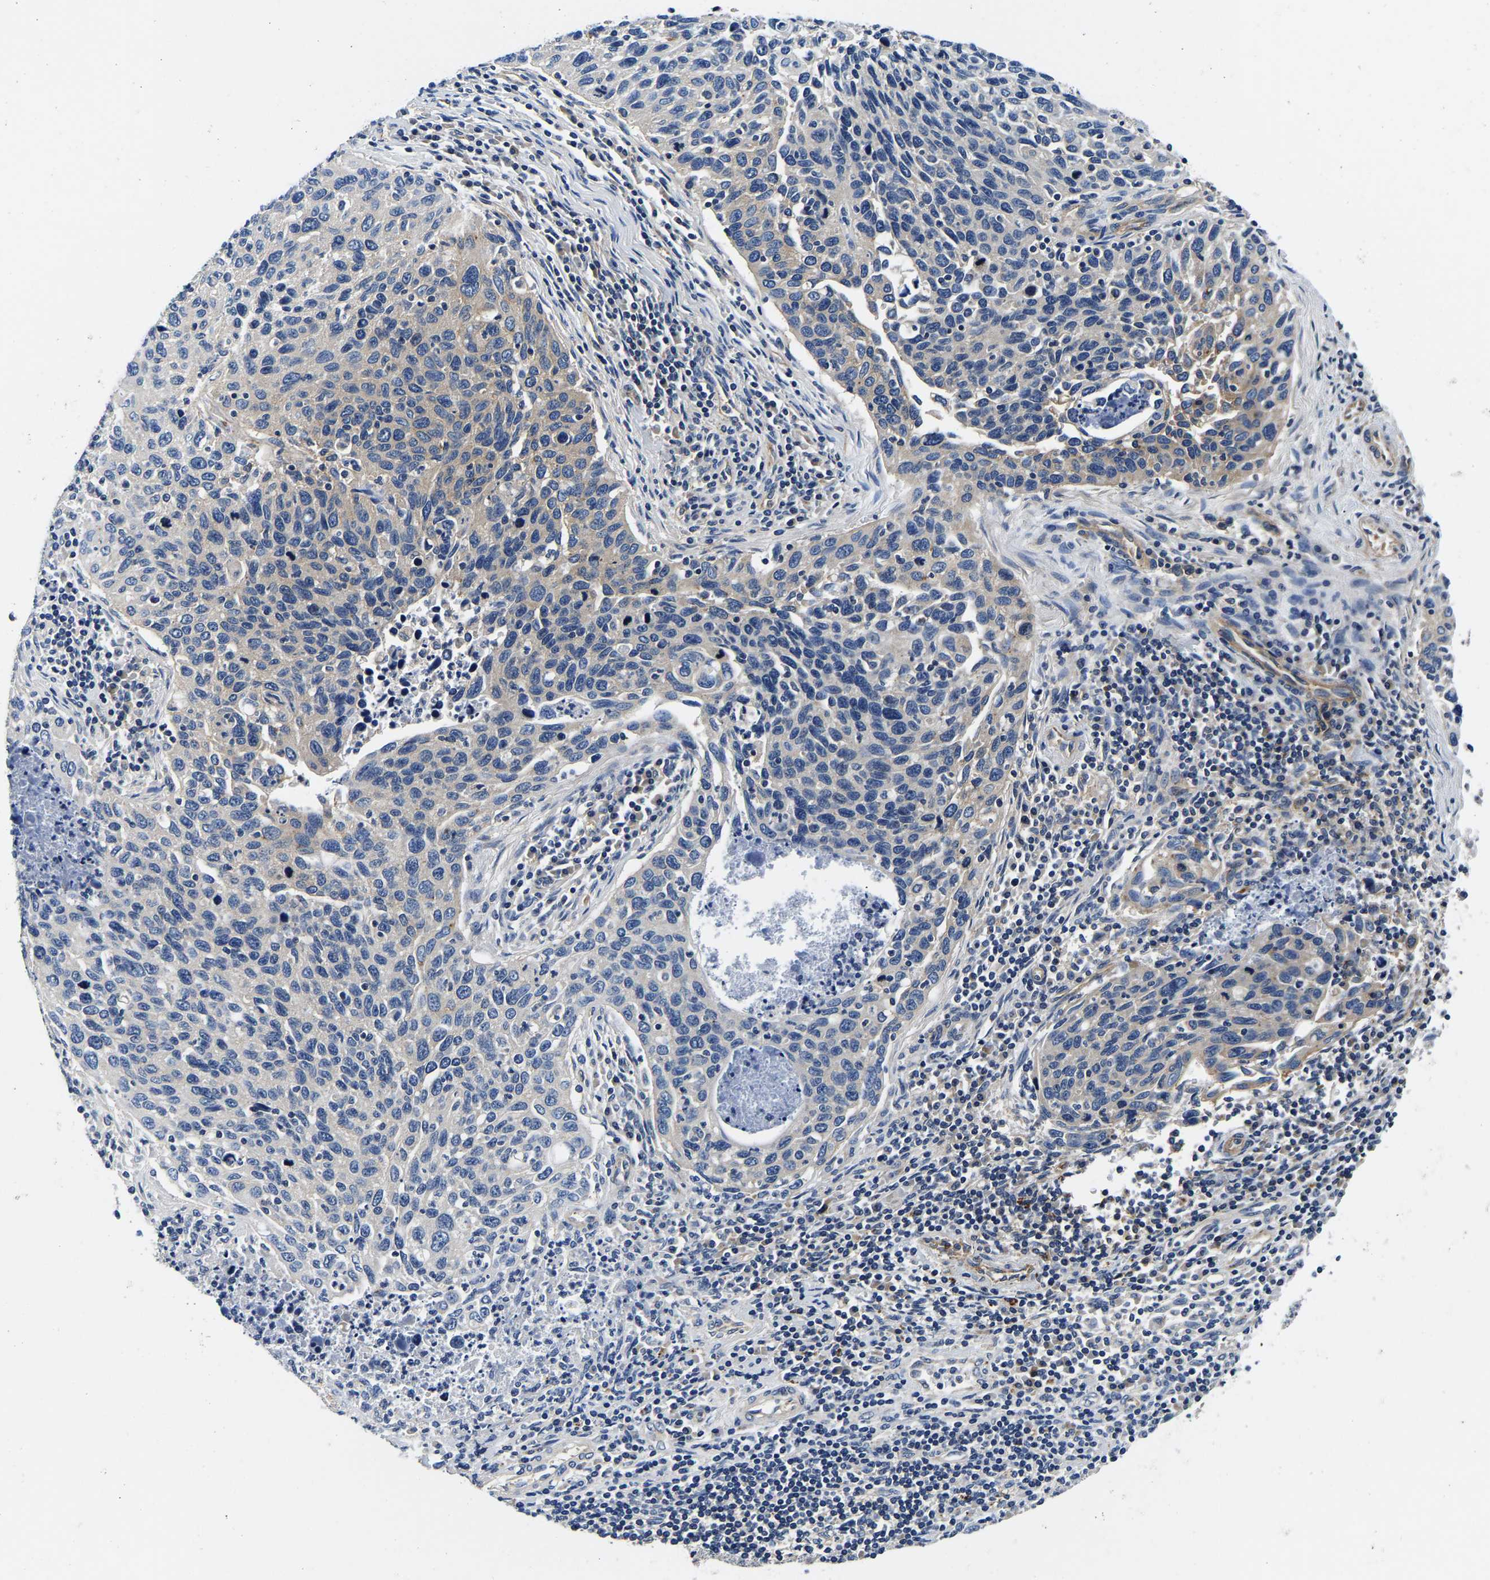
{"staining": {"intensity": "weak", "quantity": "<25%", "location": "cytoplasmic/membranous"}, "tissue": "cervical cancer", "cell_type": "Tumor cells", "image_type": "cancer", "snomed": [{"axis": "morphology", "description": "Squamous cell carcinoma, NOS"}, {"axis": "topography", "description": "Cervix"}], "caption": "Micrograph shows no significant protein positivity in tumor cells of cervical squamous cell carcinoma.", "gene": "SH3GLB1", "patient": {"sex": "female", "age": 53}}